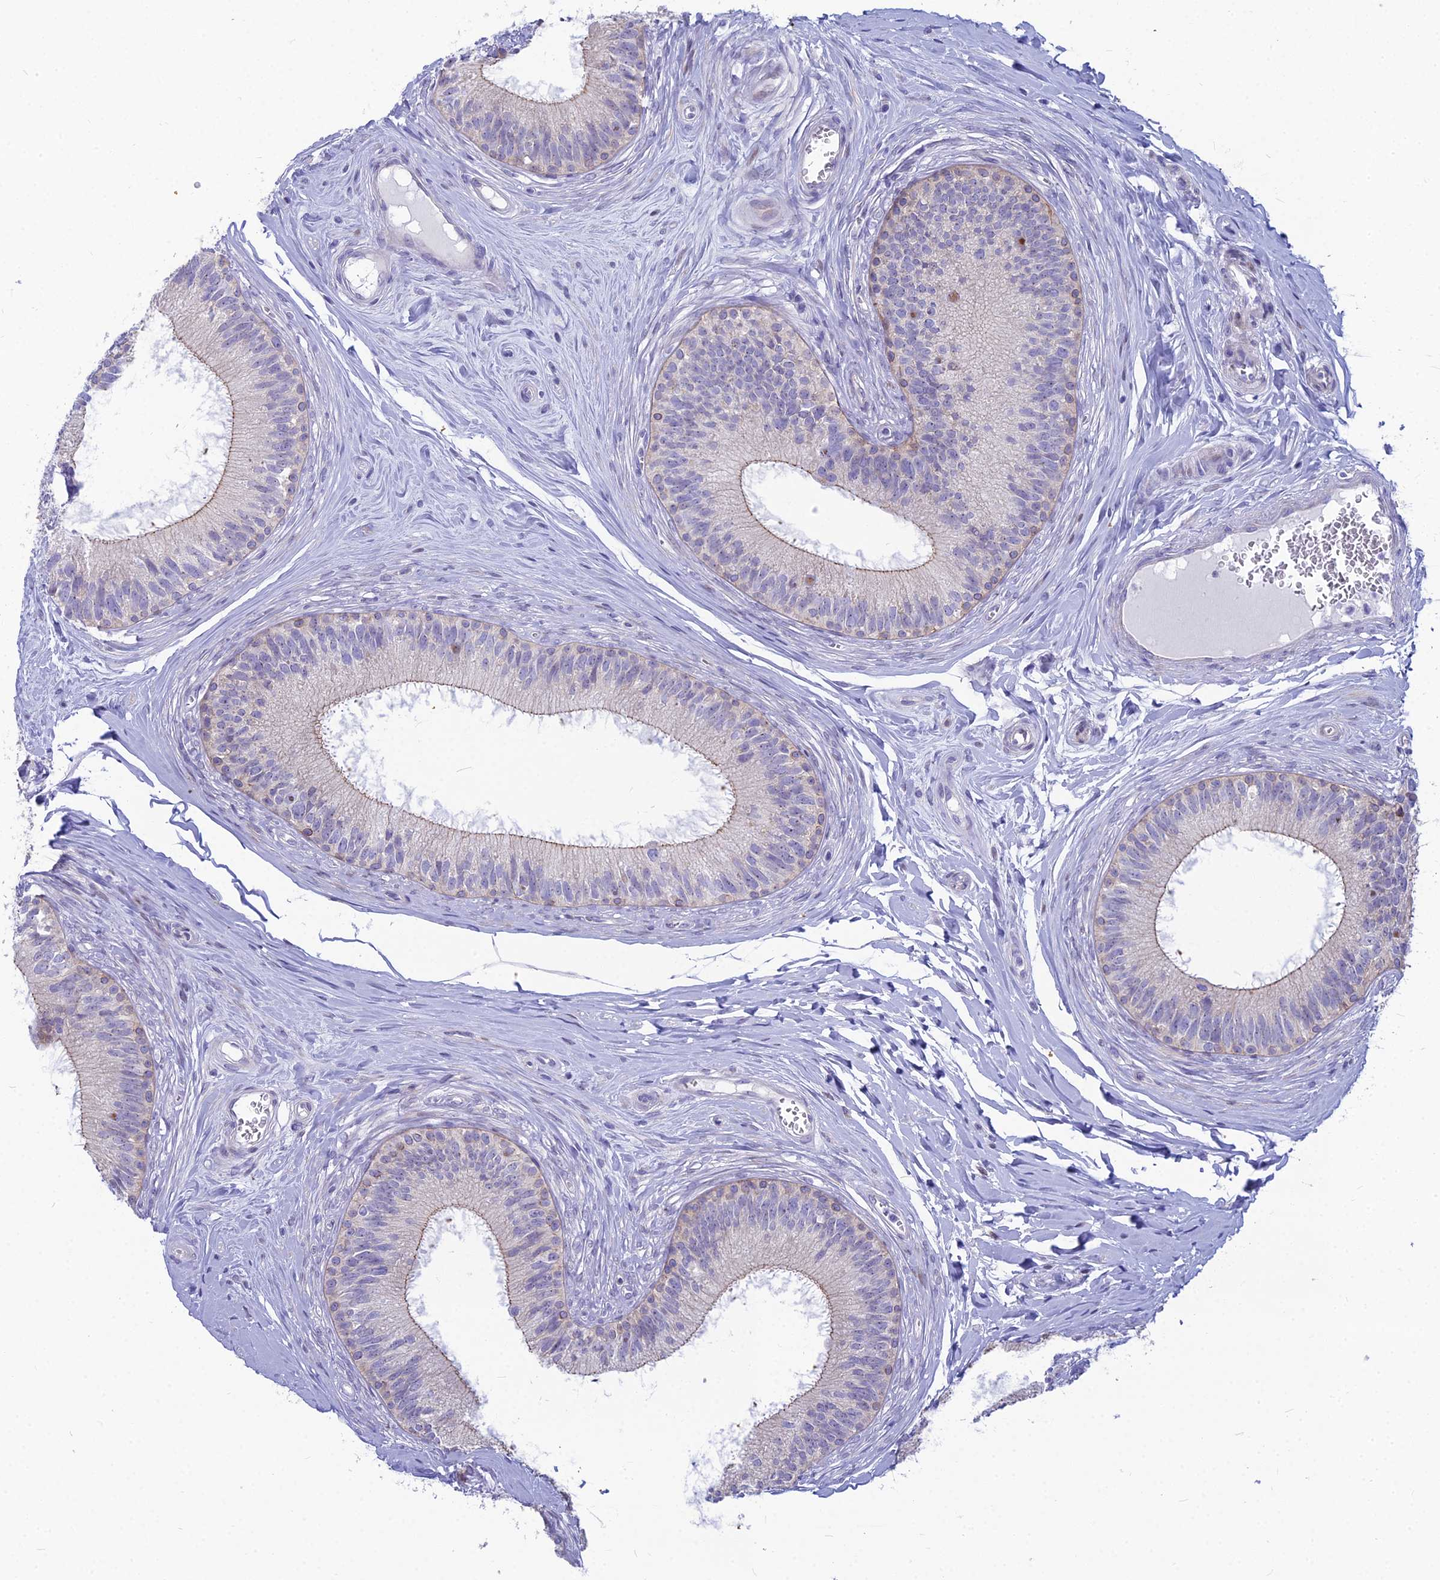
{"staining": {"intensity": "moderate", "quantity": "<25%", "location": "cytoplasmic/membranous"}, "tissue": "epididymis", "cell_type": "Glandular cells", "image_type": "normal", "snomed": [{"axis": "morphology", "description": "Normal tissue, NOS"}, {"axis": "topography", "description": "Epididymis"}], "caption": "Immunohistochemistry (IHC) (DAB (3,3'-diaminobenzidine)) staining of benign human epididymis demonstrates moderate cytoplasmic/membranous protein staining in about <25% of glandular cells.", "gene": "ENSG00000285920", "patient": {"sex": "male", "age": 33}}